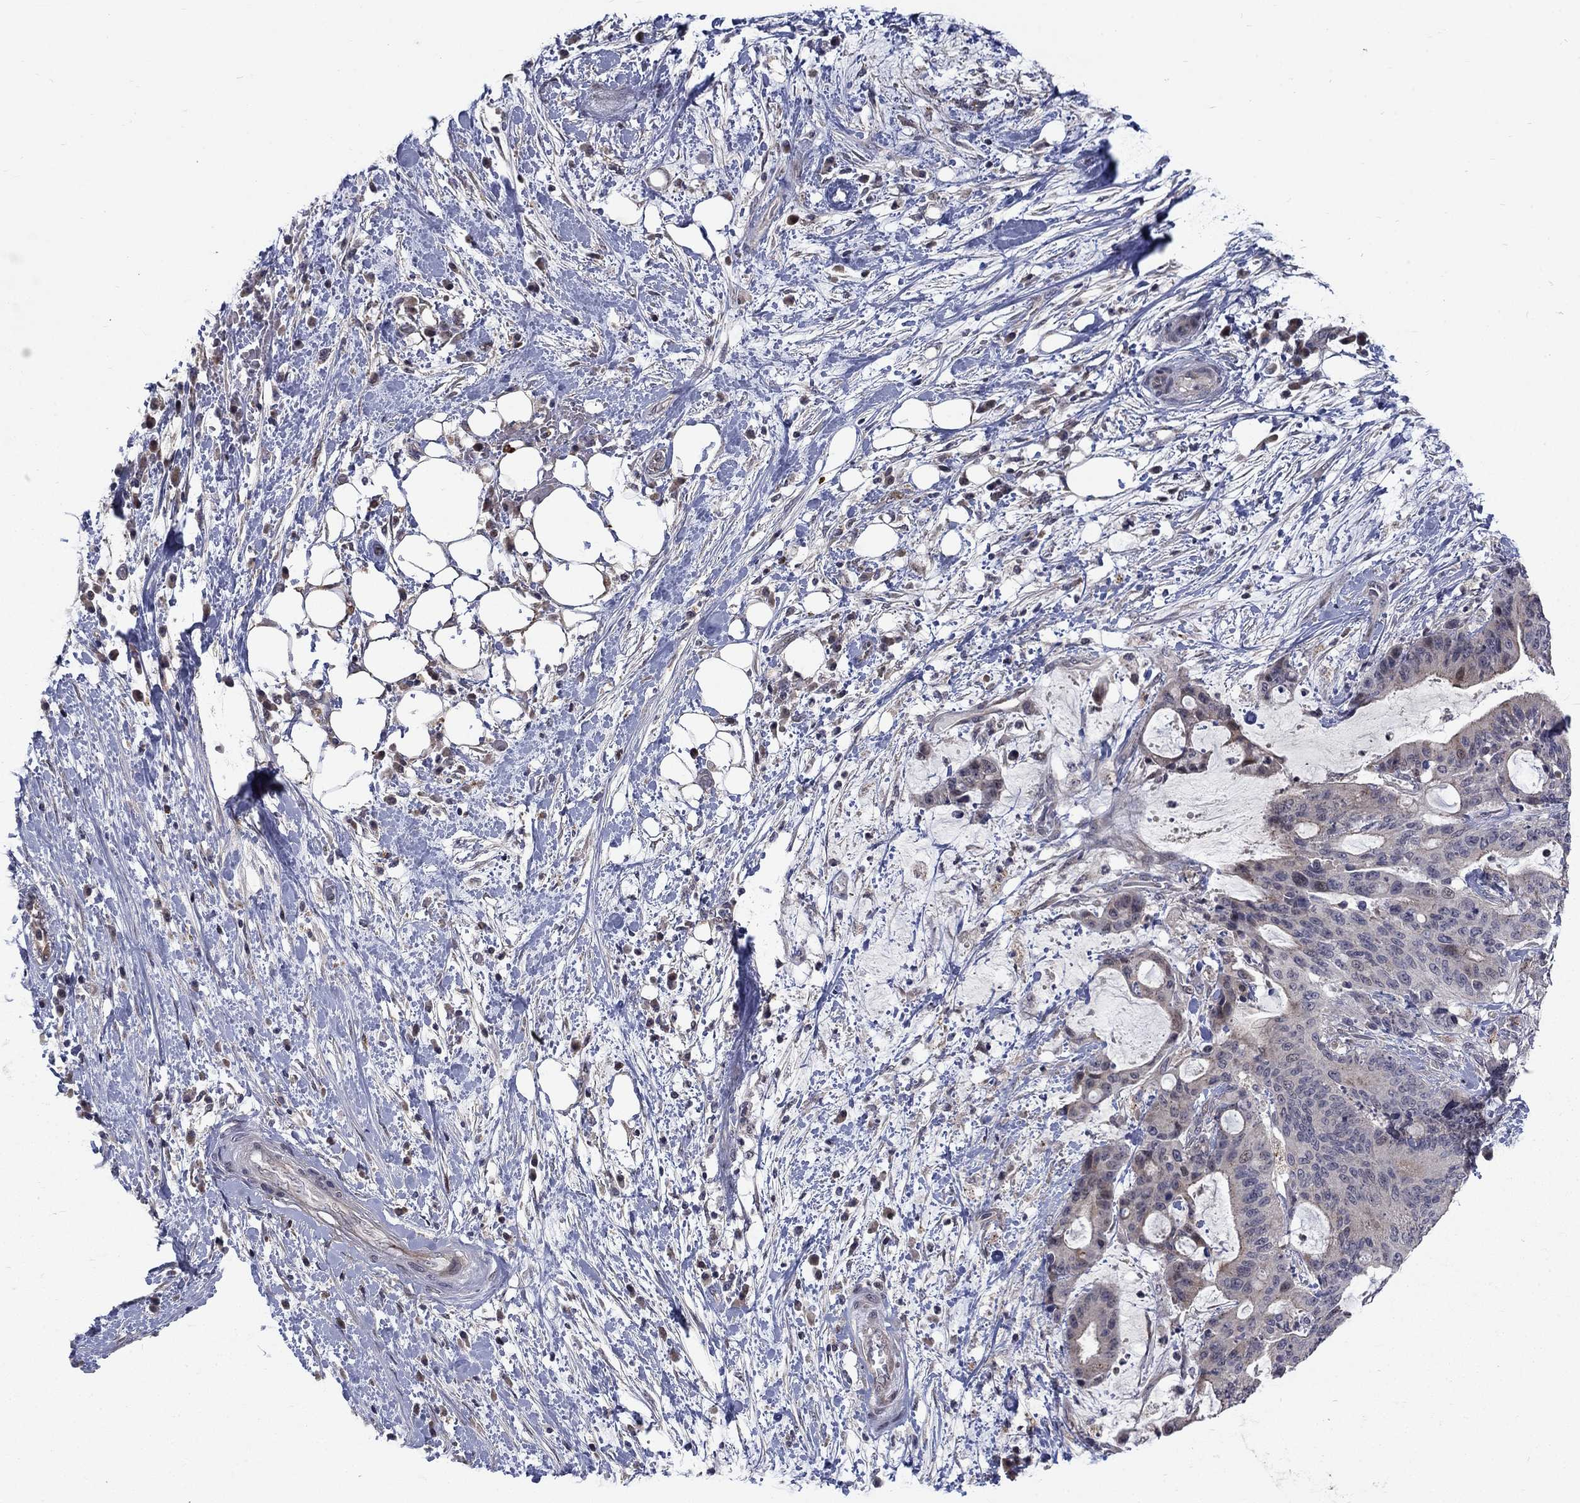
{"staining": {"intensity": "negative", "quantity": "none", "location": "none"}, "tissue": "liver cancer", "cell_type": "Tumor cells", "image_type": "cancer", "snomed": [{"axis": "morphology", "description": "Cholangiocarcinoma"}, {"axis": "topography", "description": "Liver"}], "caption": "This is an IHC histopathology image of liver cancer. There is no staining in tumor cells.", "gene": "FAM3B", "patient": {"sex": "female", "age": 73}}